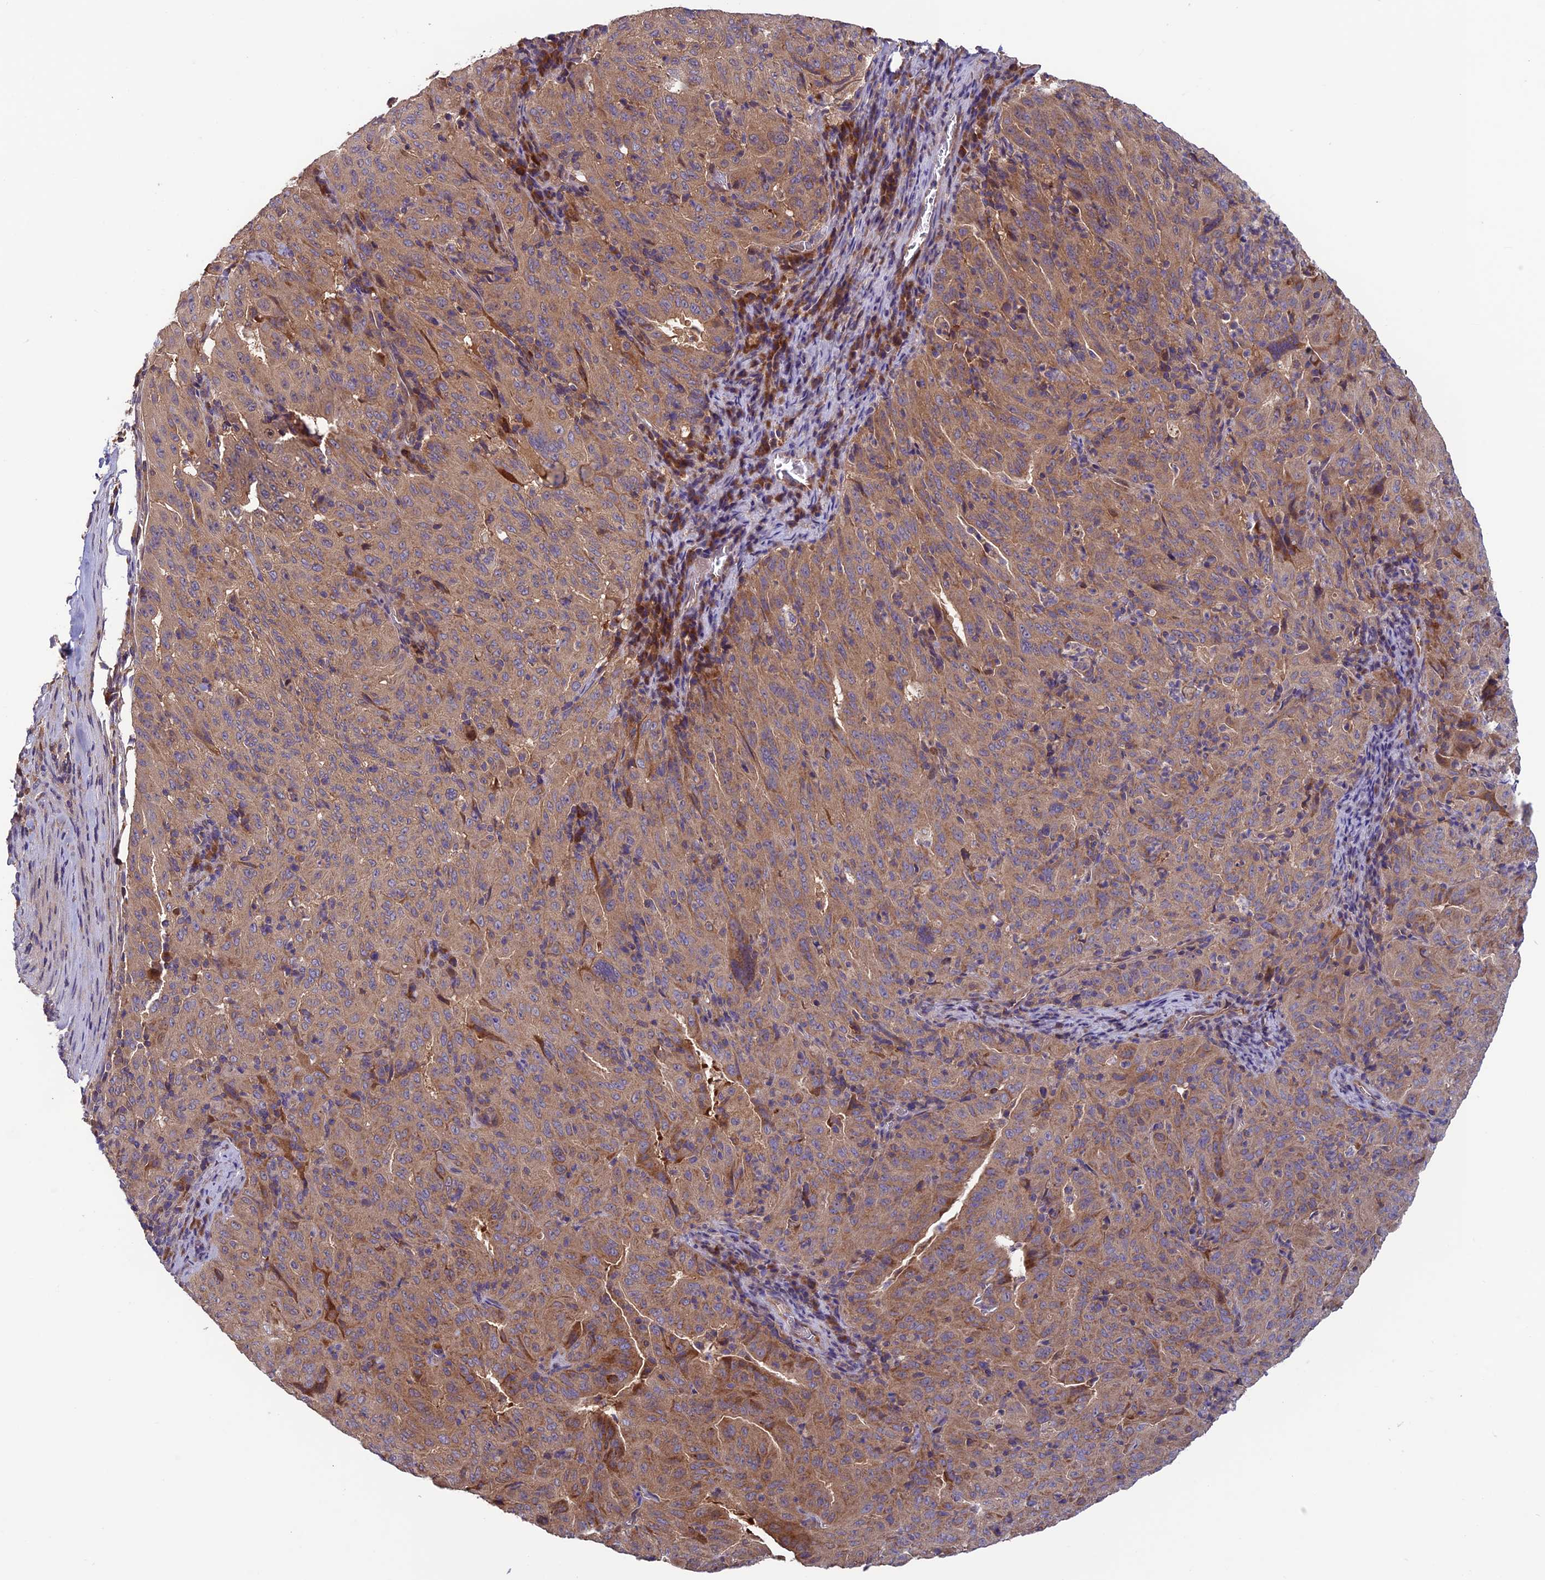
{"staining": {"intensity": "weak", "quantity": ">75%", "location": "cytoplasmic/membranous"}, "tissue": "pancreatic cancer", "cell_type": "Tumor cells", "image_type": "cancer", "snomed": [{"axis": "morphology", "description": "Adenocarcinoma, NOS"}, {"axis": "topography", "description": "Pancreas"}], "caption": "The image demonstrates a brown stain indicating the presence of a protein in the cytoplasmic/membranous of tumor cells in pancreatic cancer (adenocarcinoma).", "gene": "CCDC15", "patient": {"sex": "male", "age": 63}}